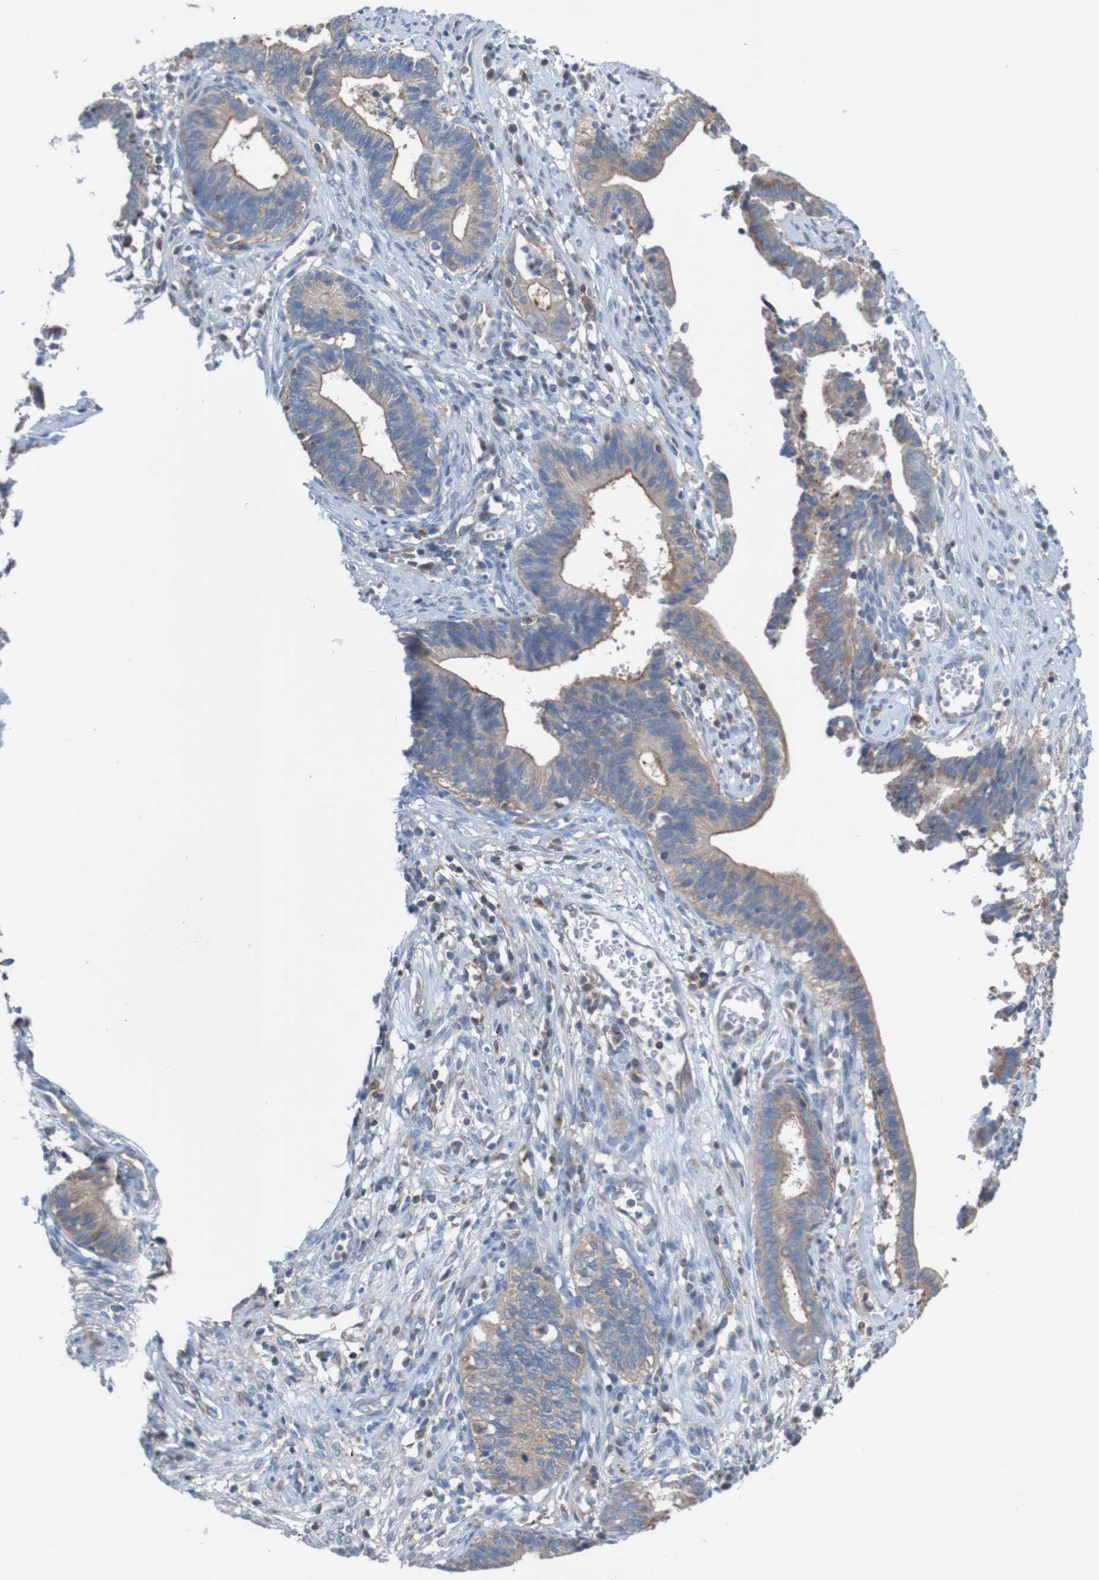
{"staining": {"intensity": "moderate", "quantity": ">75%", "location": "cytoplasmic/membranous"}, "tissue": "cervical cancer", "cell_type": "Tumor cells", "image_type": "cancer", "snomed": [{"axis": "morphology", "description": "Adenocarcinoma, NOS"}, {"axis": "topography", "description": "Cervix"}], "caption": "There is medium levels of moderate cytoplasmic/membranous expression in tumor cells of cervical cancer, as demonstrated by immunohistochemical staining (brown color).", "gene": "MINAR1", "patient": {"sex": "female", "age": 44}}